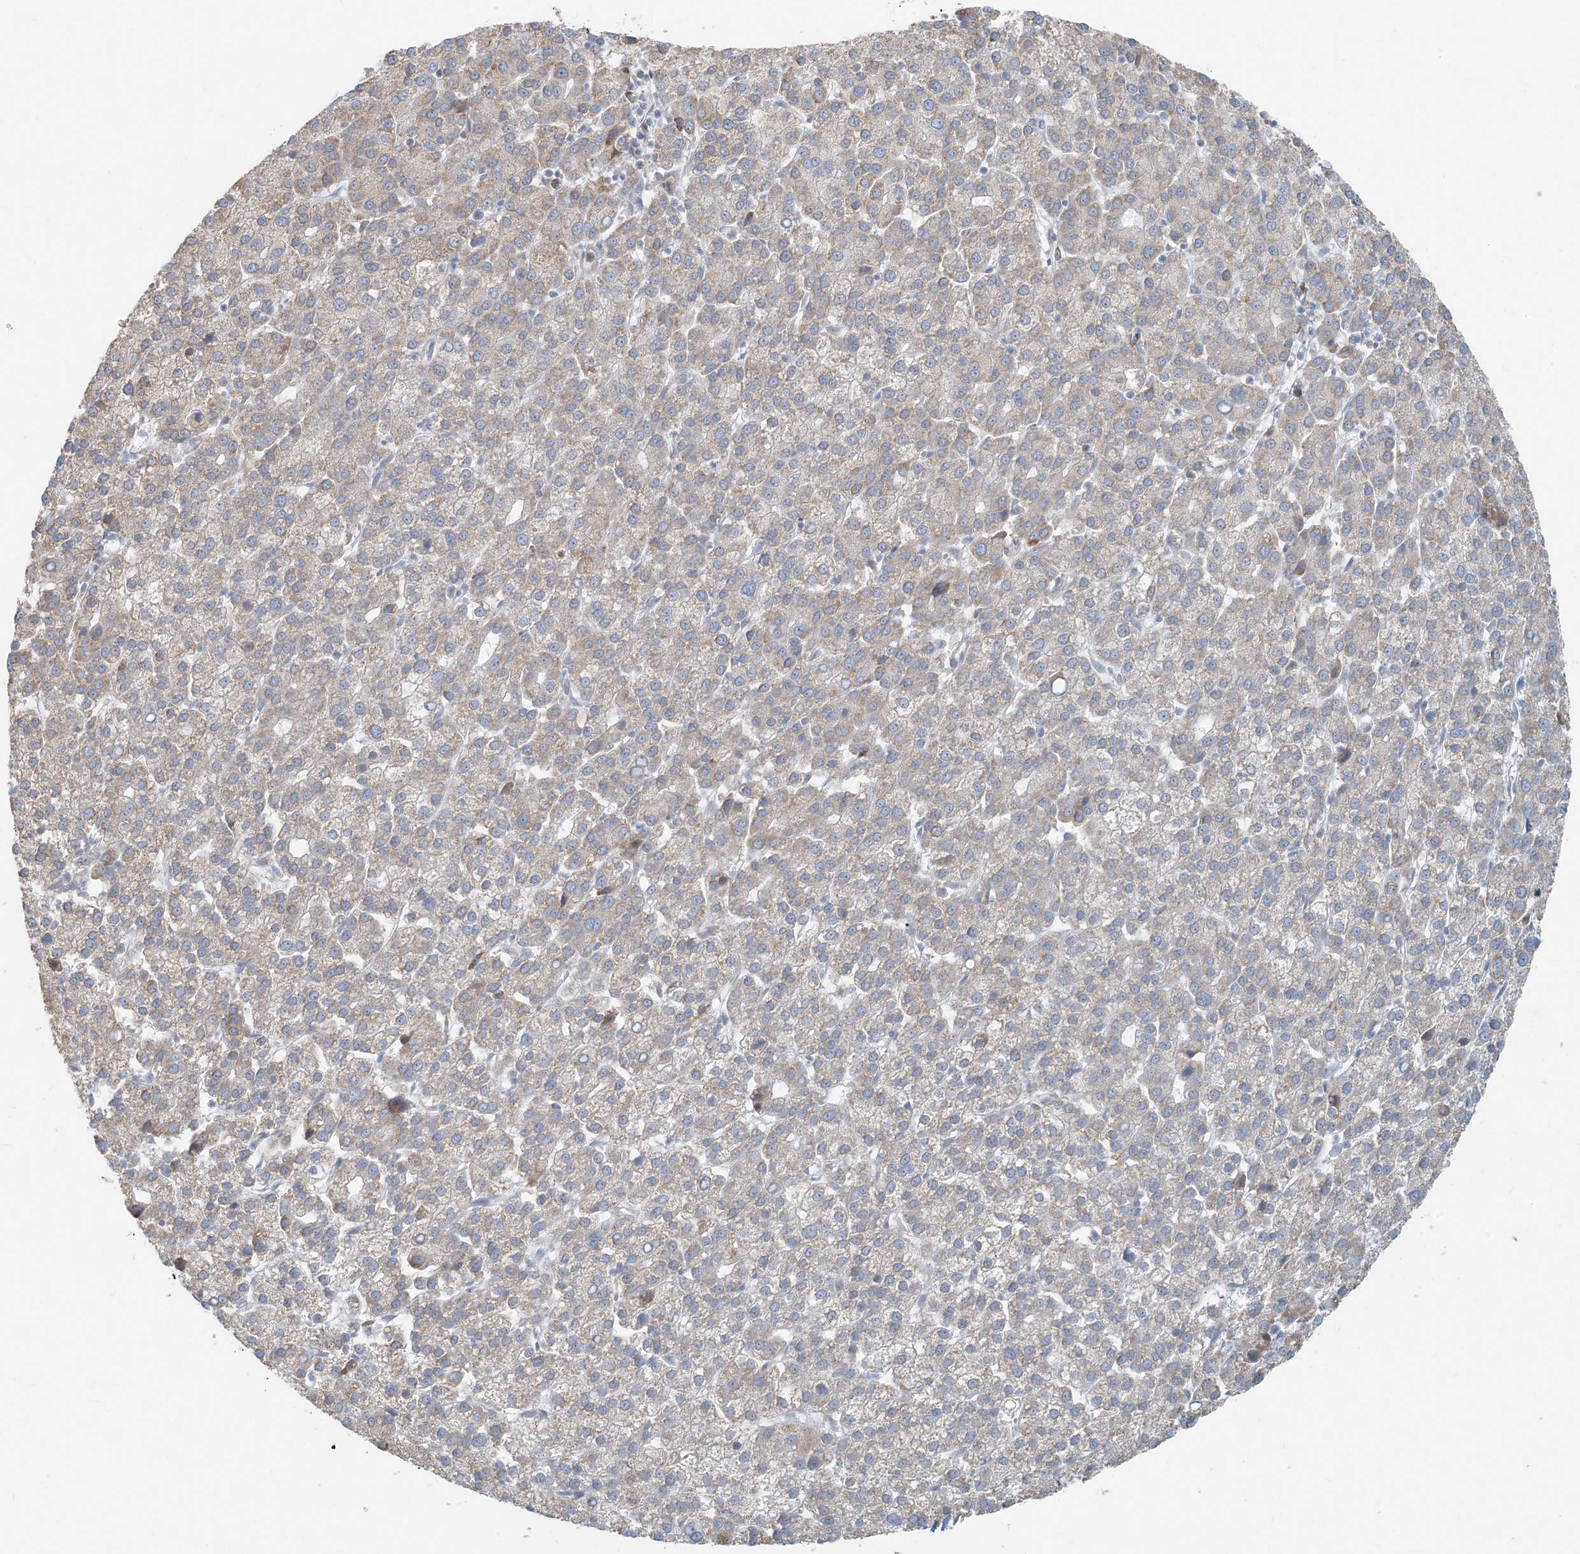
{"staining": {"intensity": "weak", "quantity": ">75%", "location": "cytoplasmic/membranous"}, "tissue": "liver cancer", "cell_type": "Tumor cells", "image_type": "cancer", "snomed": [{"axis": "morphology", "description": "Carcinoma, Hepatocellular, NOS"}, {"axis": "topography", "description": "Liver"}], "caption": "Liver hepatocellular carcinoma stained with DAB immunohistochemistry (IHC) displays low levels of weak cytoplasmic/membranous expression in approximately >75% of tumor cells.", "gene": "HACL1", "patient": {"sex": "female", "age": 58}}